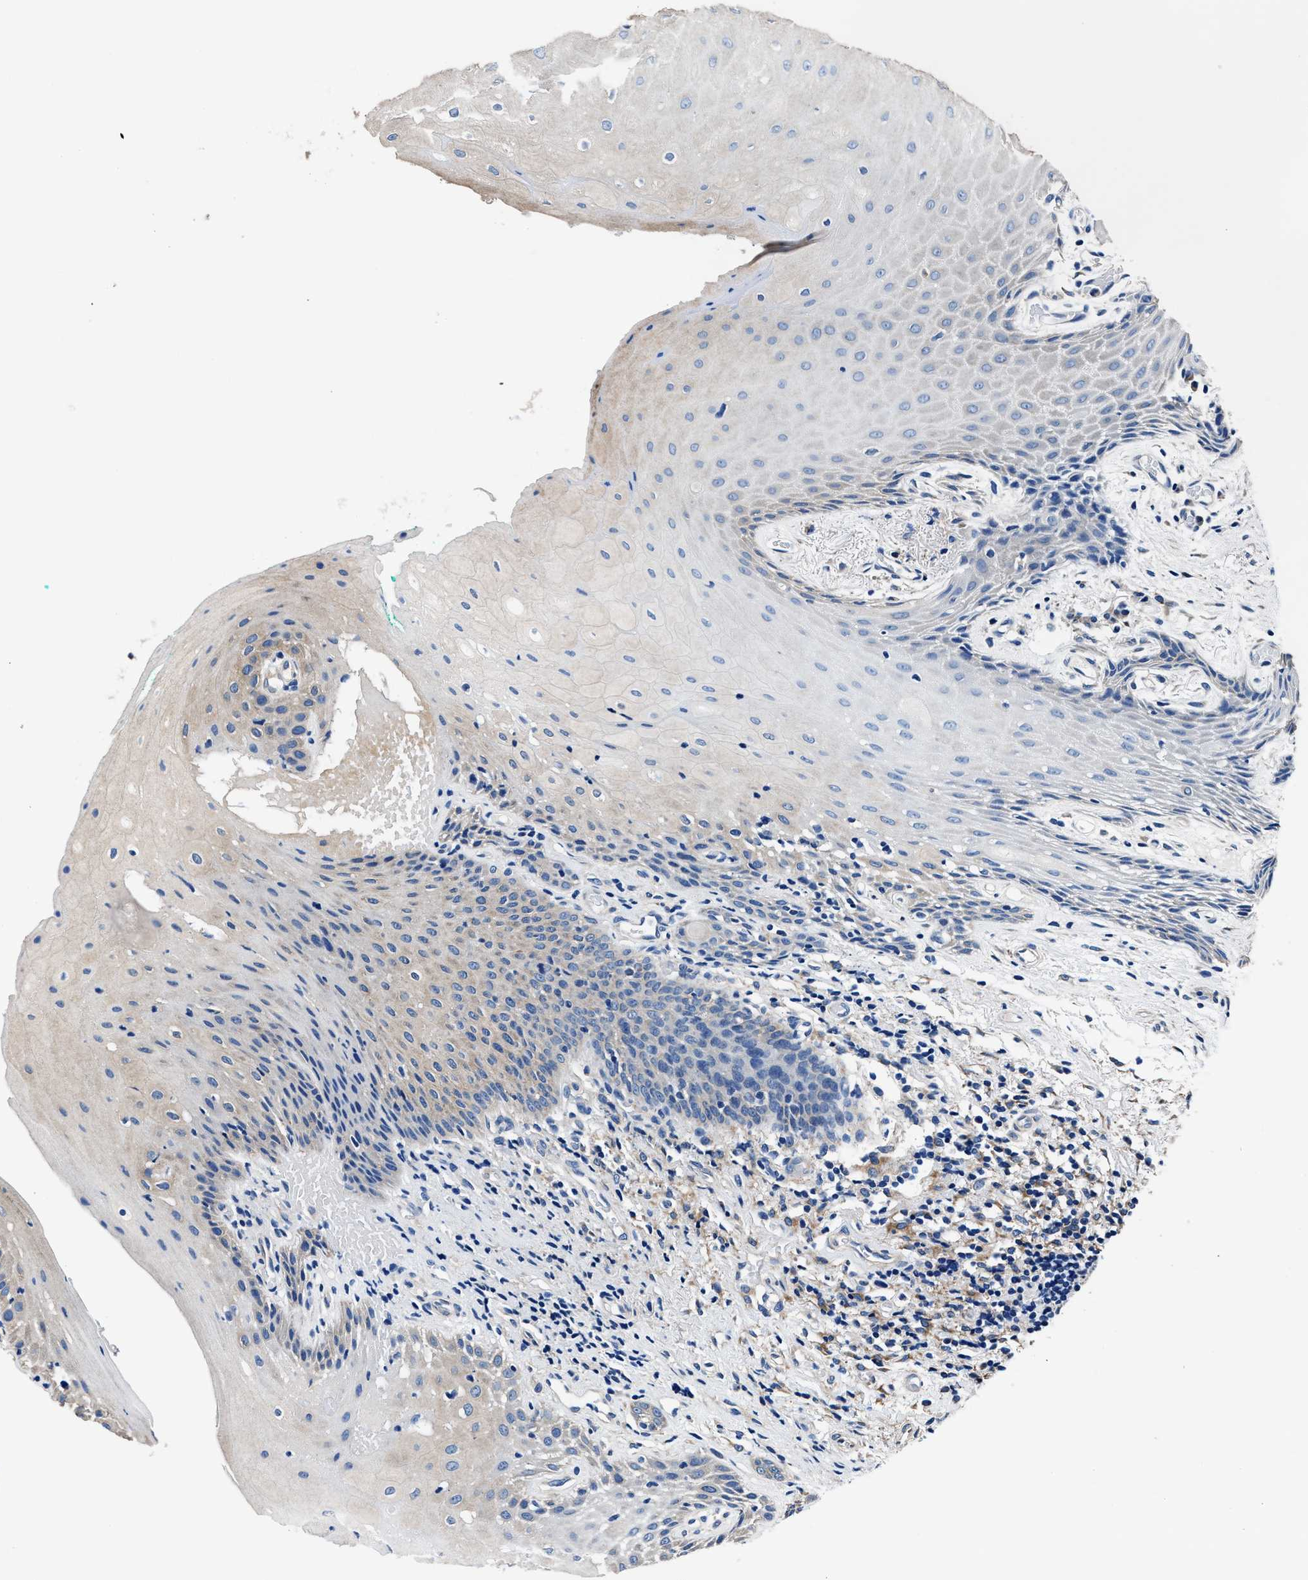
{"staining": {"intensity": "weak", "quantity": "<25%", "location": "cytoplasmic/membranous"}, "tissue": "oral mucosa", "cell_type": "Squamous epithelial cells", "image_type": "normal", "snomed": [{"axis": "morphology", "description": "Normal tissue, NOS"}, {"axis": "morphology", "description": "Squamous cell carcinoma, NOS"}, {"axis": "topography", "description": "Oral tissue"}, {"axis": "topography", "description": "Salivary gland"}, {"axis": "topography", "description": "Head-Neck"}], "caption": "The photomicrograph demonstrates no significant expression in squamous epithelial cells of oral mucosa. (Brightfield microscopy of DAB (3,3'-diaminobenzidine) immunohistochemistry at high magnification).", "gene": "NEU1", "patient": {"sex": "female", "age": 62}}